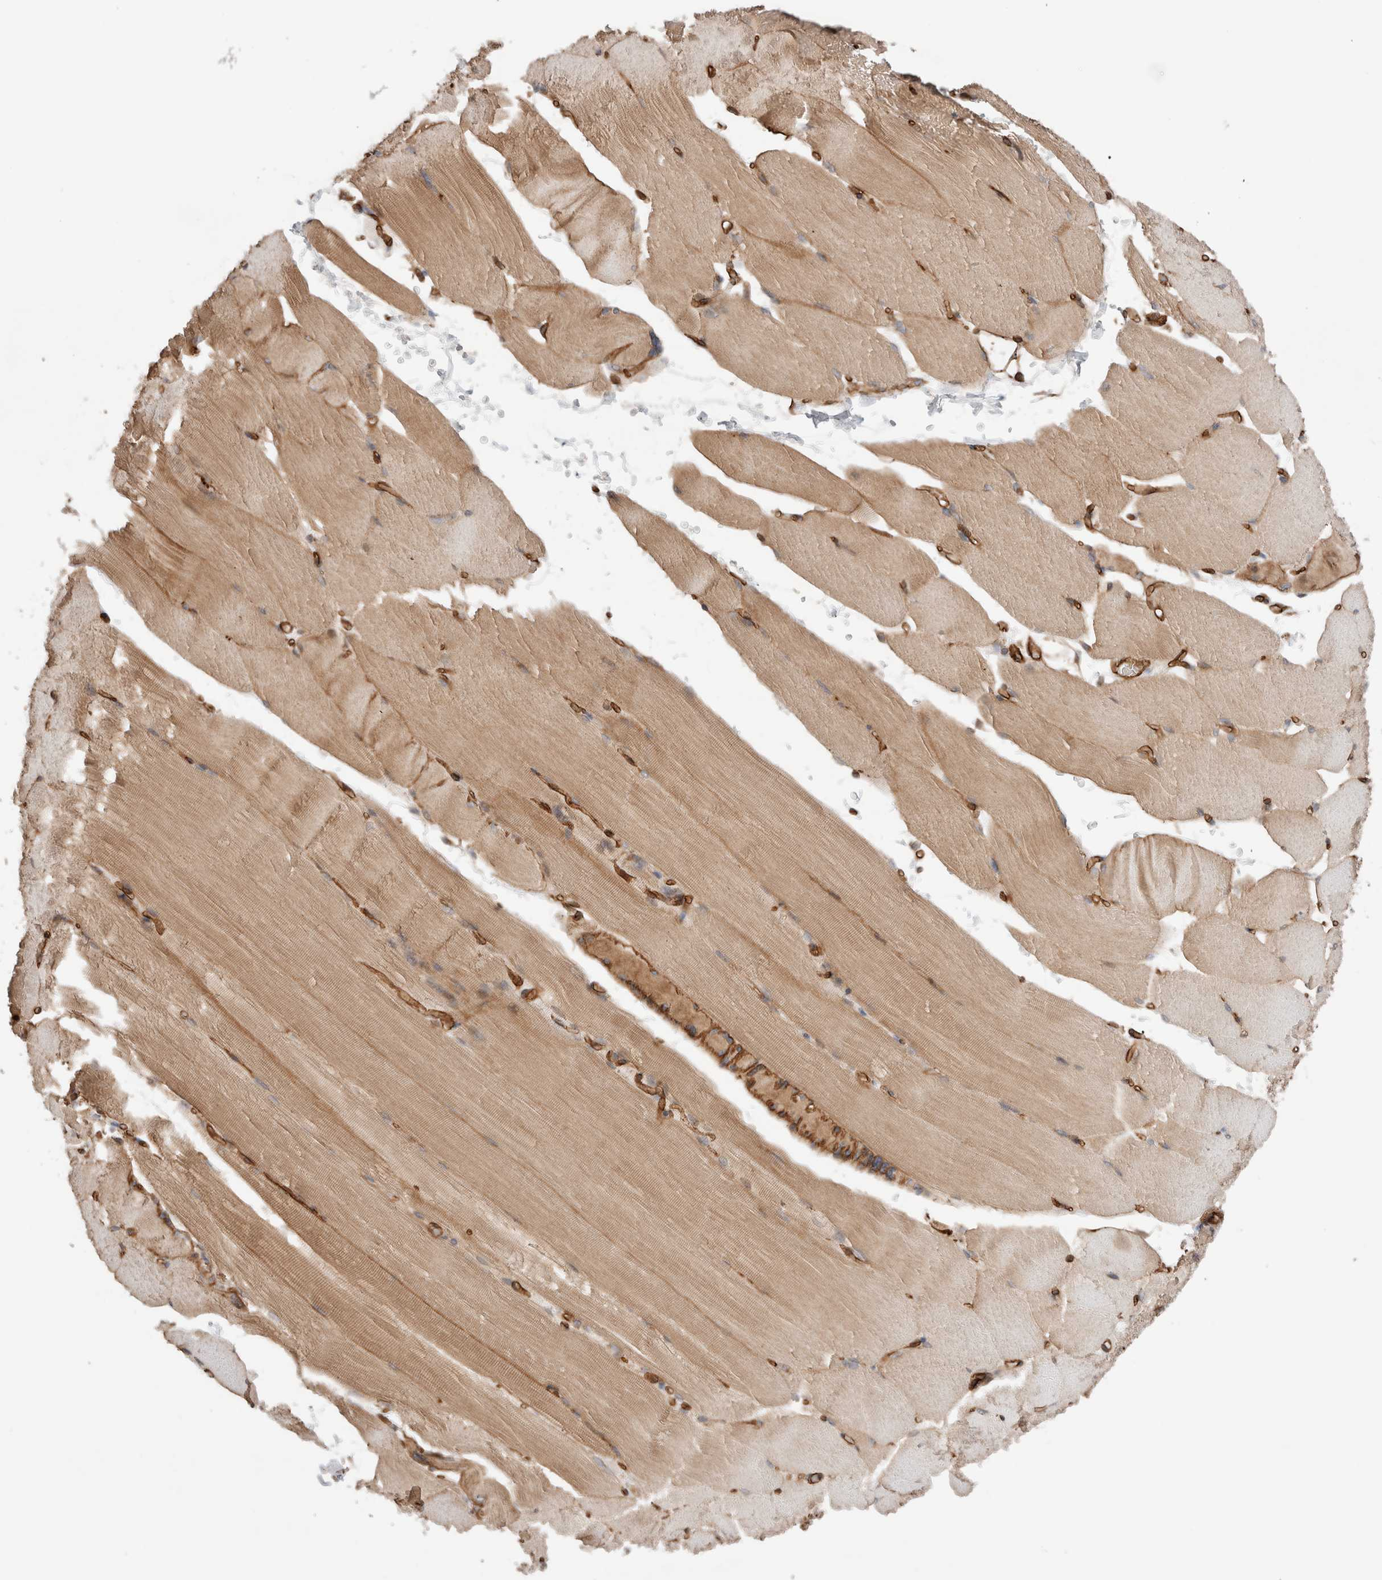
{"staining": {"intensity": "moderate", "quantity": ">75%", "location": "cytoplasmic/membranous"}, "tissue": "skeletal muscle", "cell_type": "Myocytes", "image_type": "normal", "snomed": [{"axis": "morphology", "description": "Normal tissue, NOS"}, {"axis": "topography", "description": "Skeletal muscle"}, {"axis": "topography", "description": "Parathyroid gland"}], "caption": "A high-resolution micrograph shows IHC staining of unremarkable skeletal muscle, which reveals moderate cytoplasmic/membranous positivity in about >75% of myocytes.", "gene": "RAB32", "patient": {"sex": "female", "age": 37}}